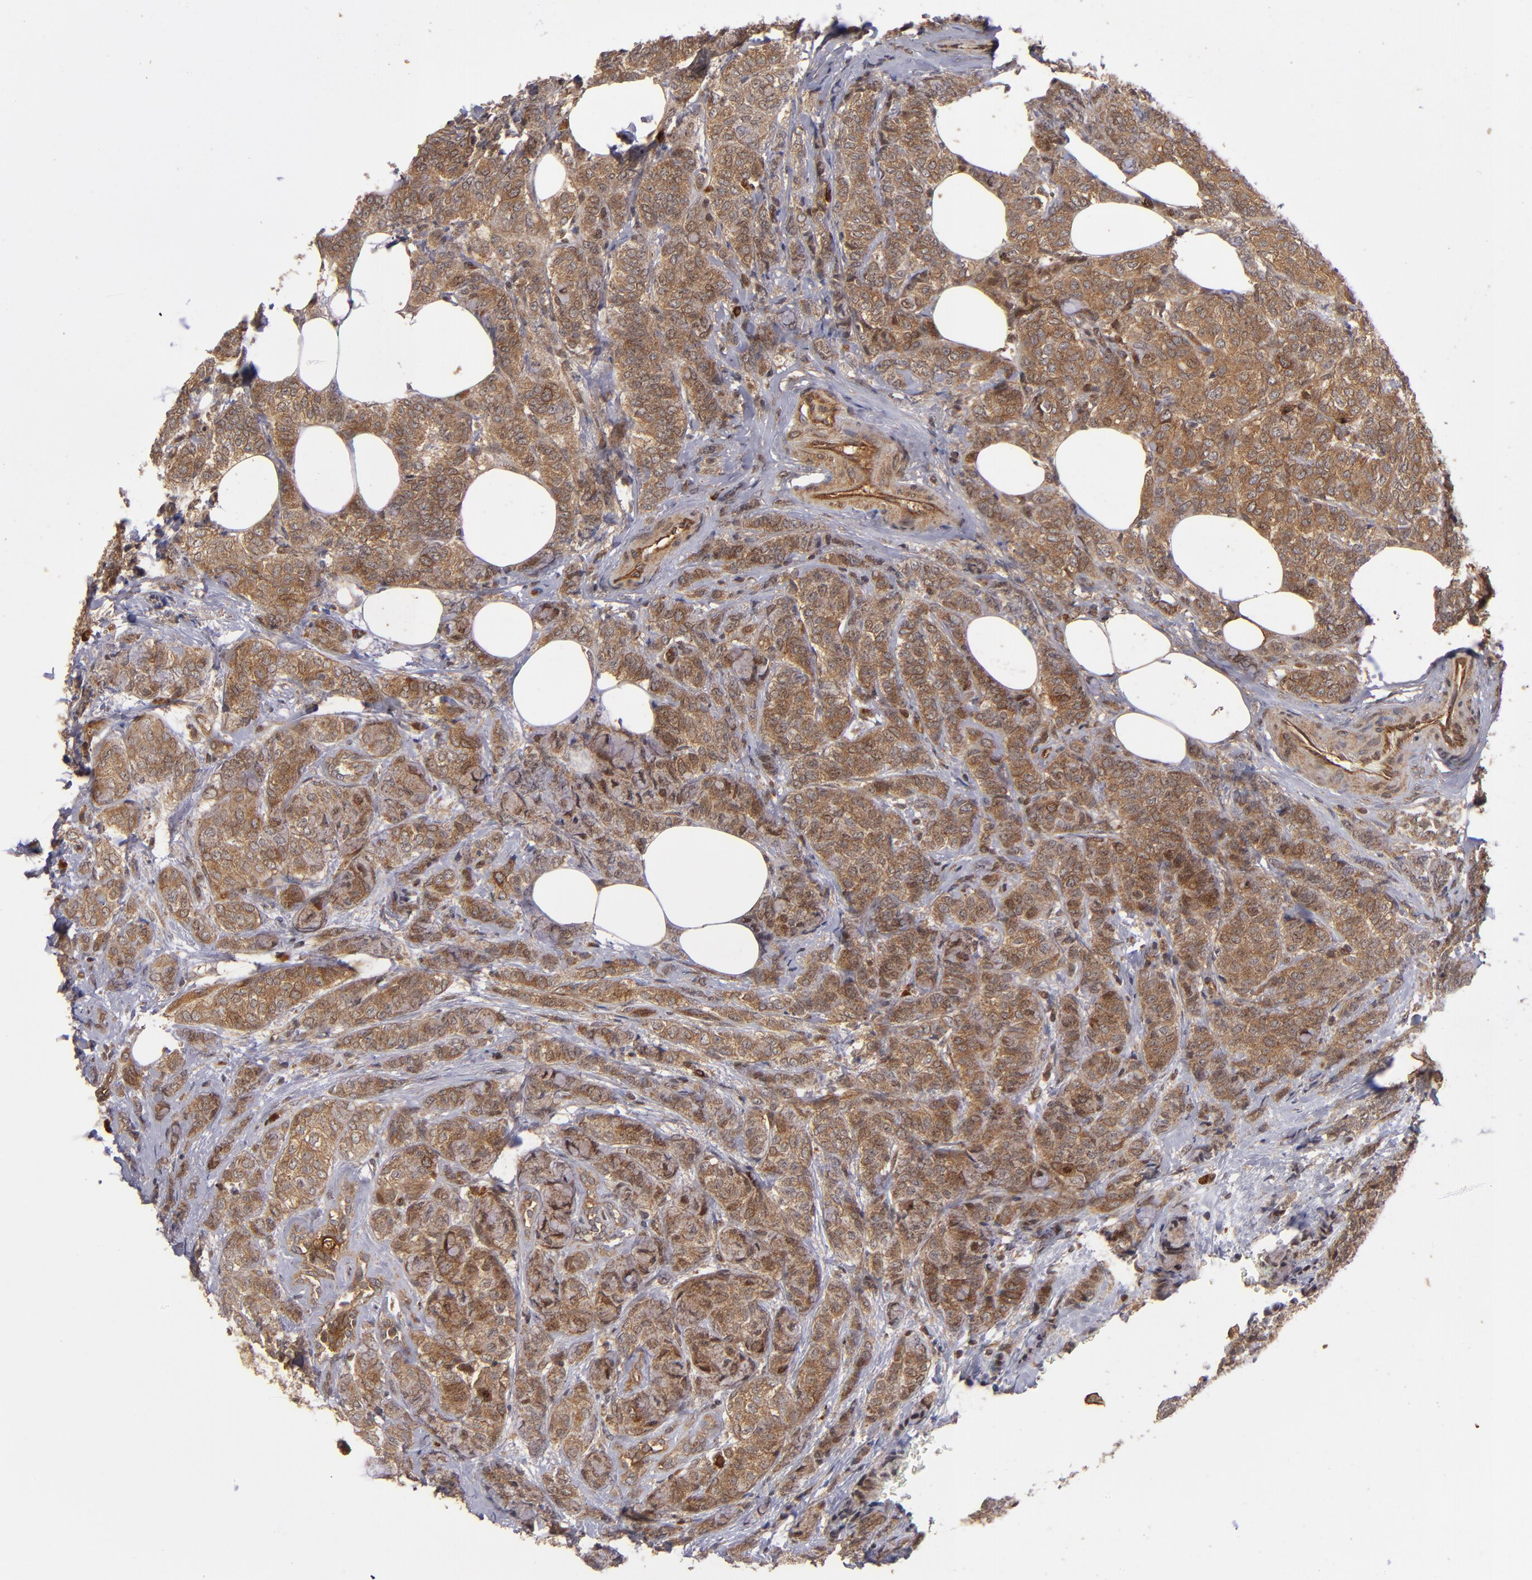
{"staining": {"intensity": "moderate", "quantity": ">75%", "location": "cytoplasmic/membranous"}, "tissue": "breast cancer", "cell_type": "Tumor cells", "image_type": "cancer", "snomed": [{"axis": "morphology", "description": "Lobular carcinoma"}, {"axis": "topography", "description": "Breast"}], "caption": "Immunohistochemical staining of lobular carcinoma (breast) shows moderate cytoplasmic/membranous protein staining in about >75% of tumor cells. The staining was performed using DAB to visualize the protein expression in brown, while the nuclei were stained in blue with hematoxylin (Magnification: 20x).", "gene": "BDKRB1", "patient": {"sex": "female", "age": 60}}